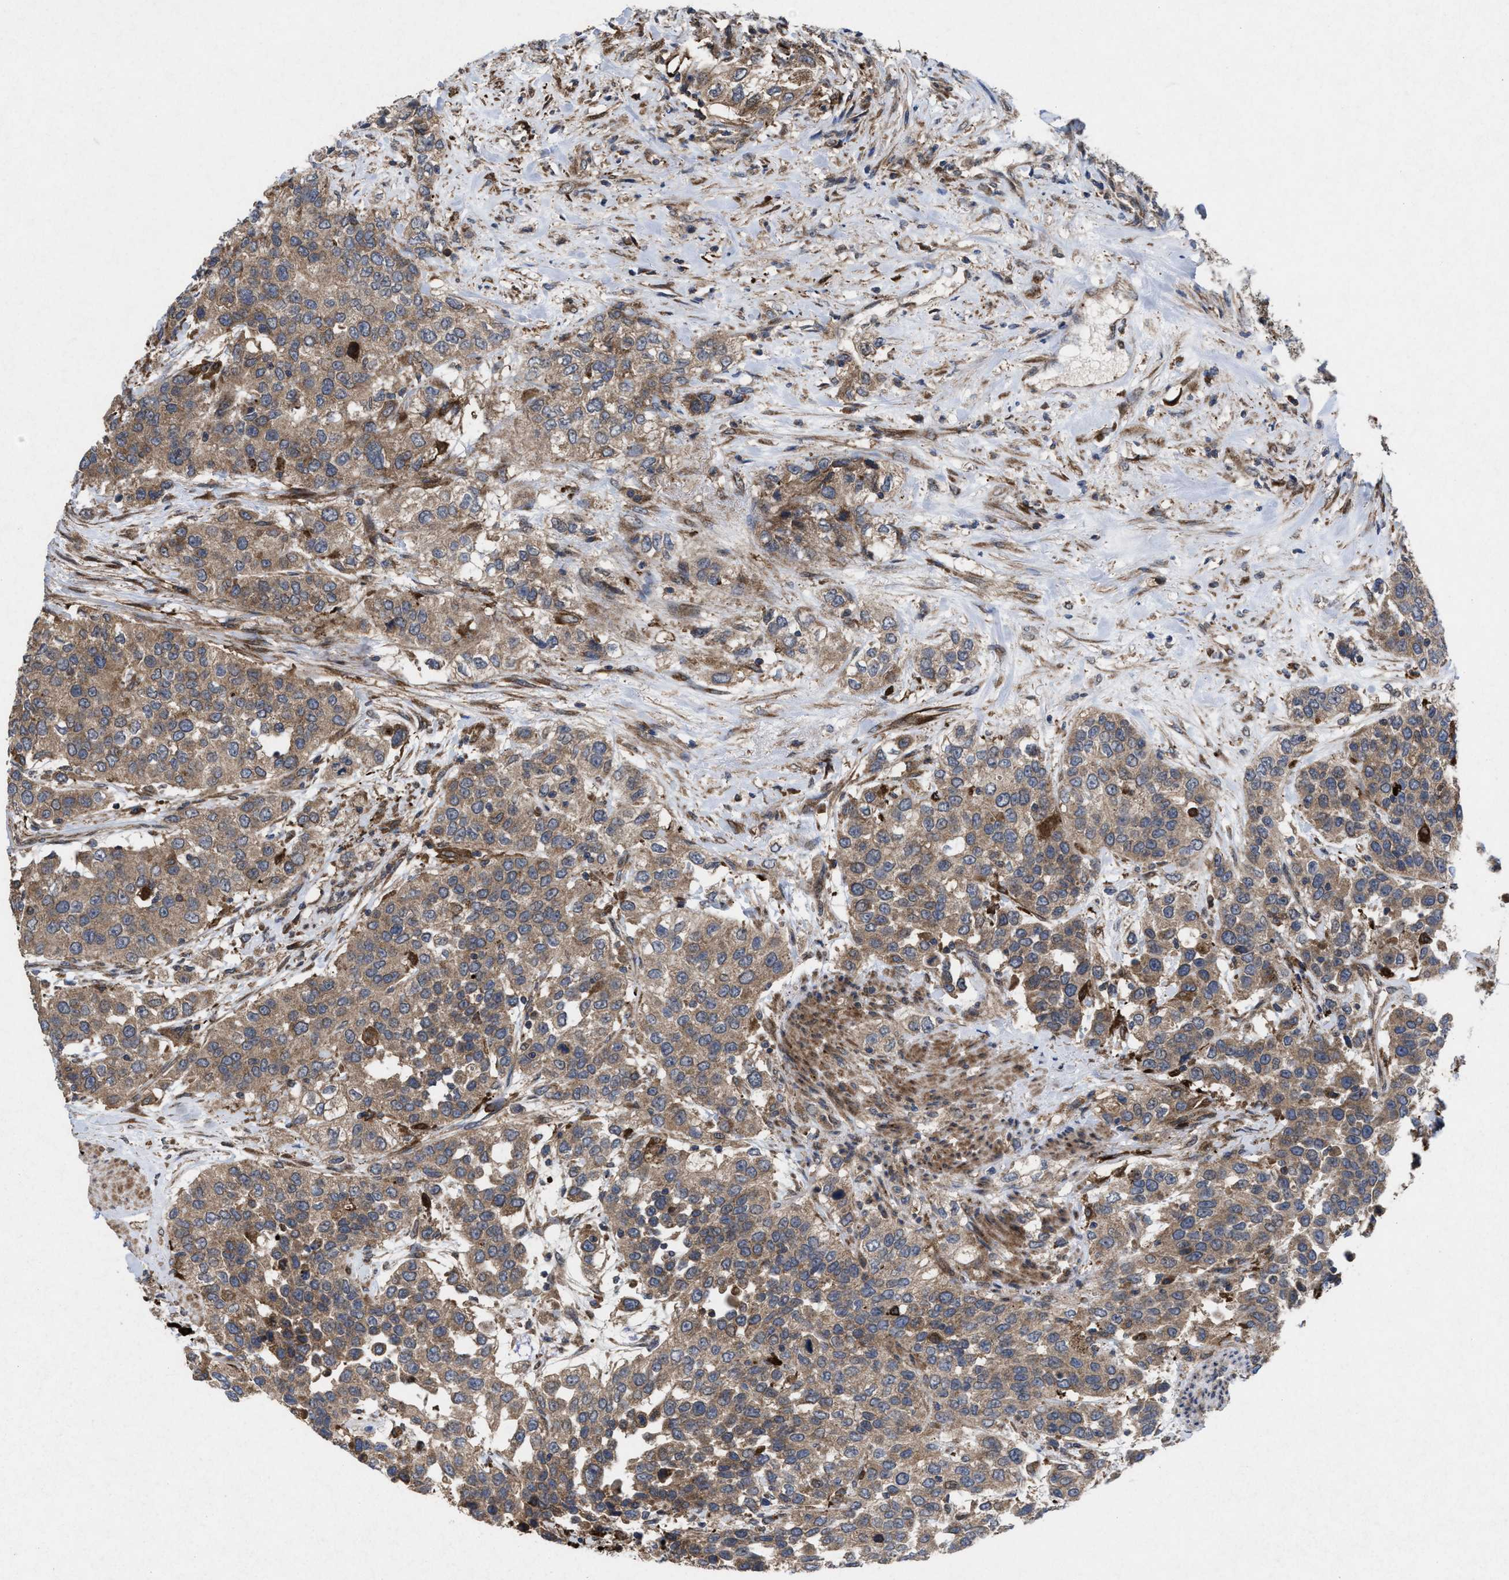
{"staining": {"intensity": "moderate", "quantity": ">75%", "location": "cytoplasmic/membranous"}, "tissue": "urothelial cancer", "cell_type": "Tumor cells", "image_type": "cancer", "snomed": [{"axis": "morphology", "description": "Urothelial carcinoma, High grade"}, {"axis": "topography", "description": "Urinary bladder"}], "caption": "A photomicrograph of high-grade urothelial carcinoma stained for a protein exhibits moderate cytoplasmic/membranous brown staining in tumor cells. (Brightfield microscopy of DAB IHC at high magnification).", "gene": "MSI2", "patient": {"sex": "female", "age": 80}}